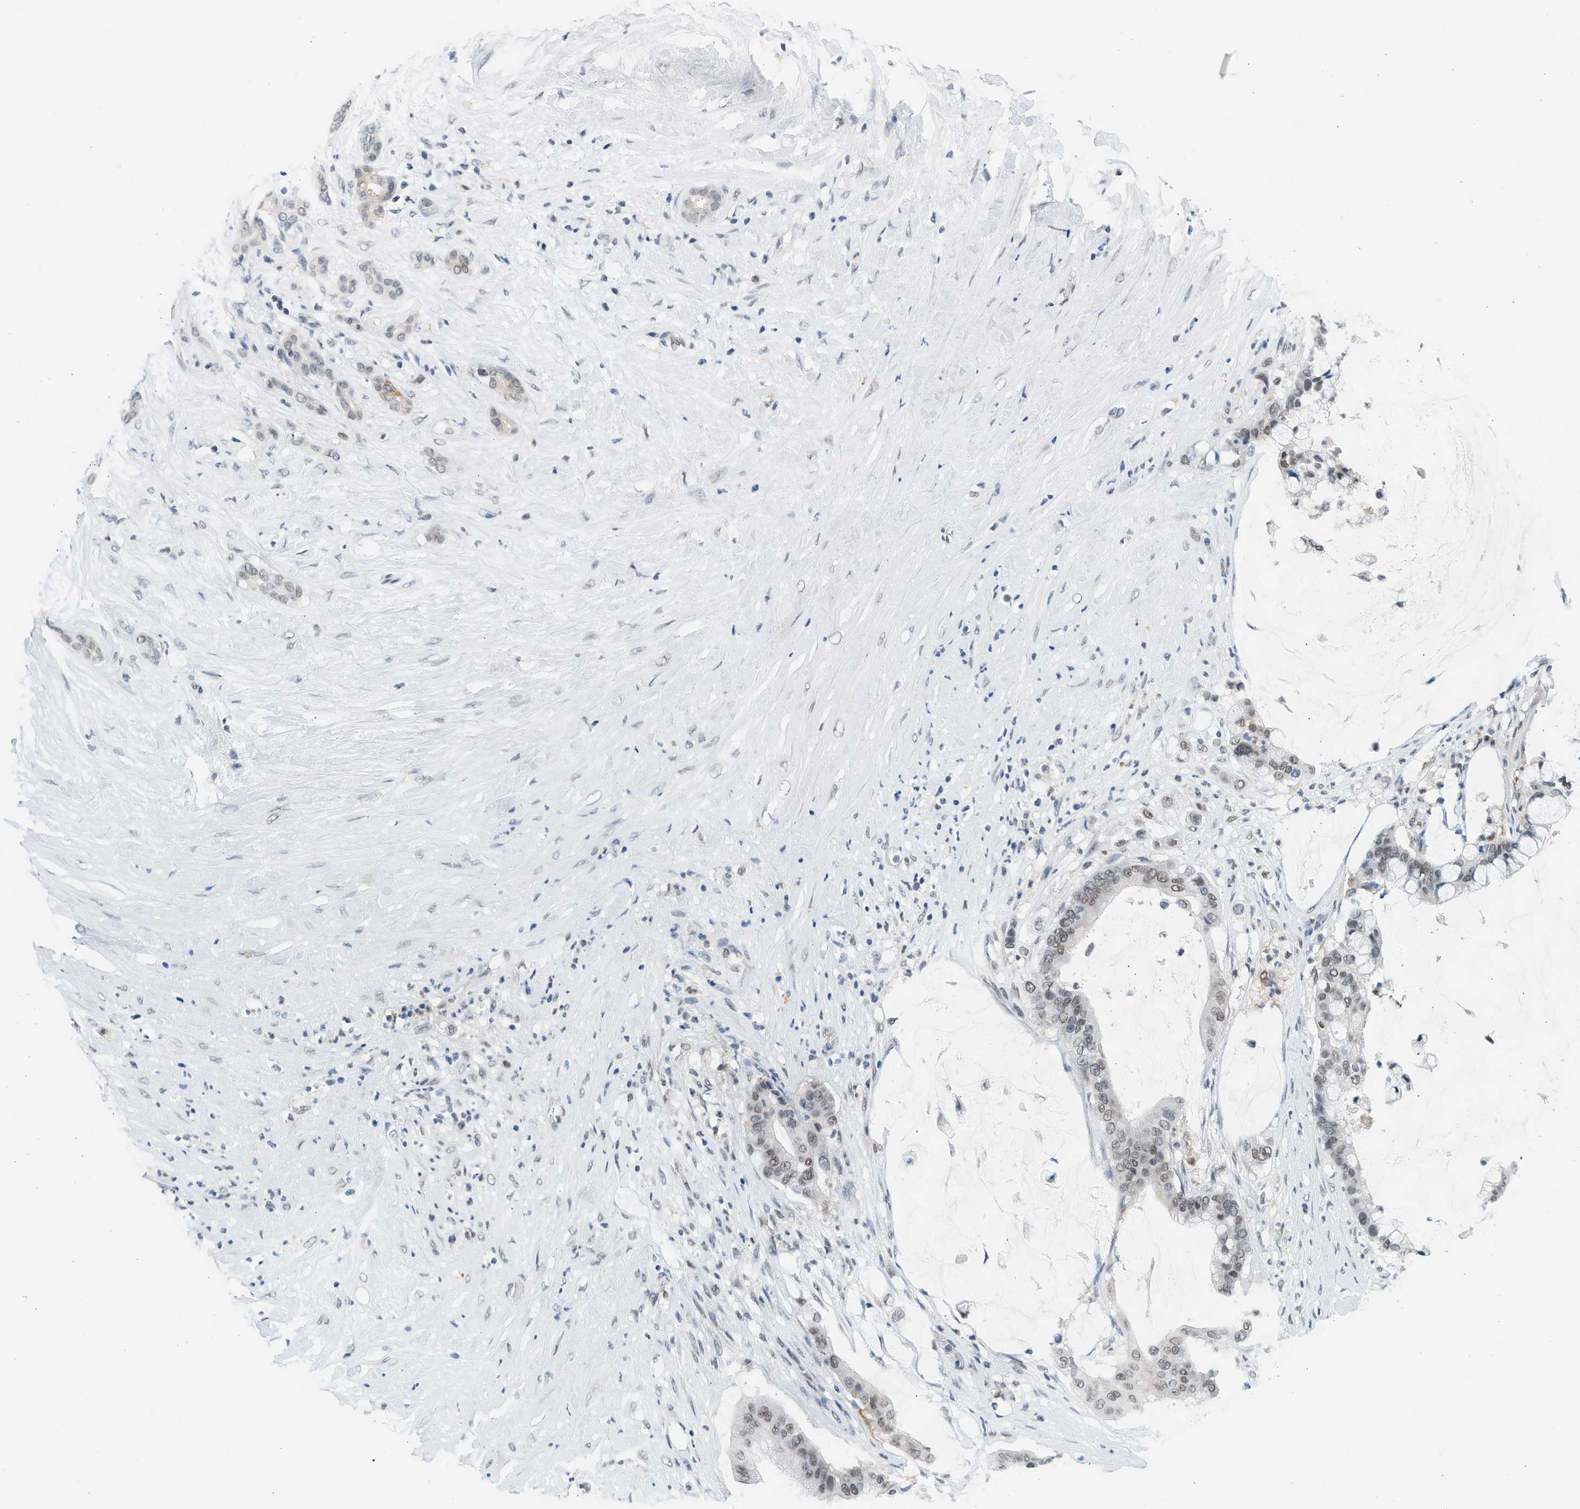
{"staining": {"intensity": "weak", "quantity": "25%-75%", "location": "nuclear"}, "tissue": "pancreatic cancer", "cell_type": "Tumor cells", "image_type": "cancer", "snomed": [{"axis": "morphology", "description": "Adenocarcinoma, NOS"}, {"axis": "topography", "description": "Pancreas"}], "caption": "An immunohistochemistry (IHC) histopathology image of neoplastic tissue is shown. Protein staining in brown highlights weak nuclear positivity in pancreatic adenocarcinoma within tumor cells.", "gene": "HIPK1", "patient": {"sex": "male", "age": 41}}